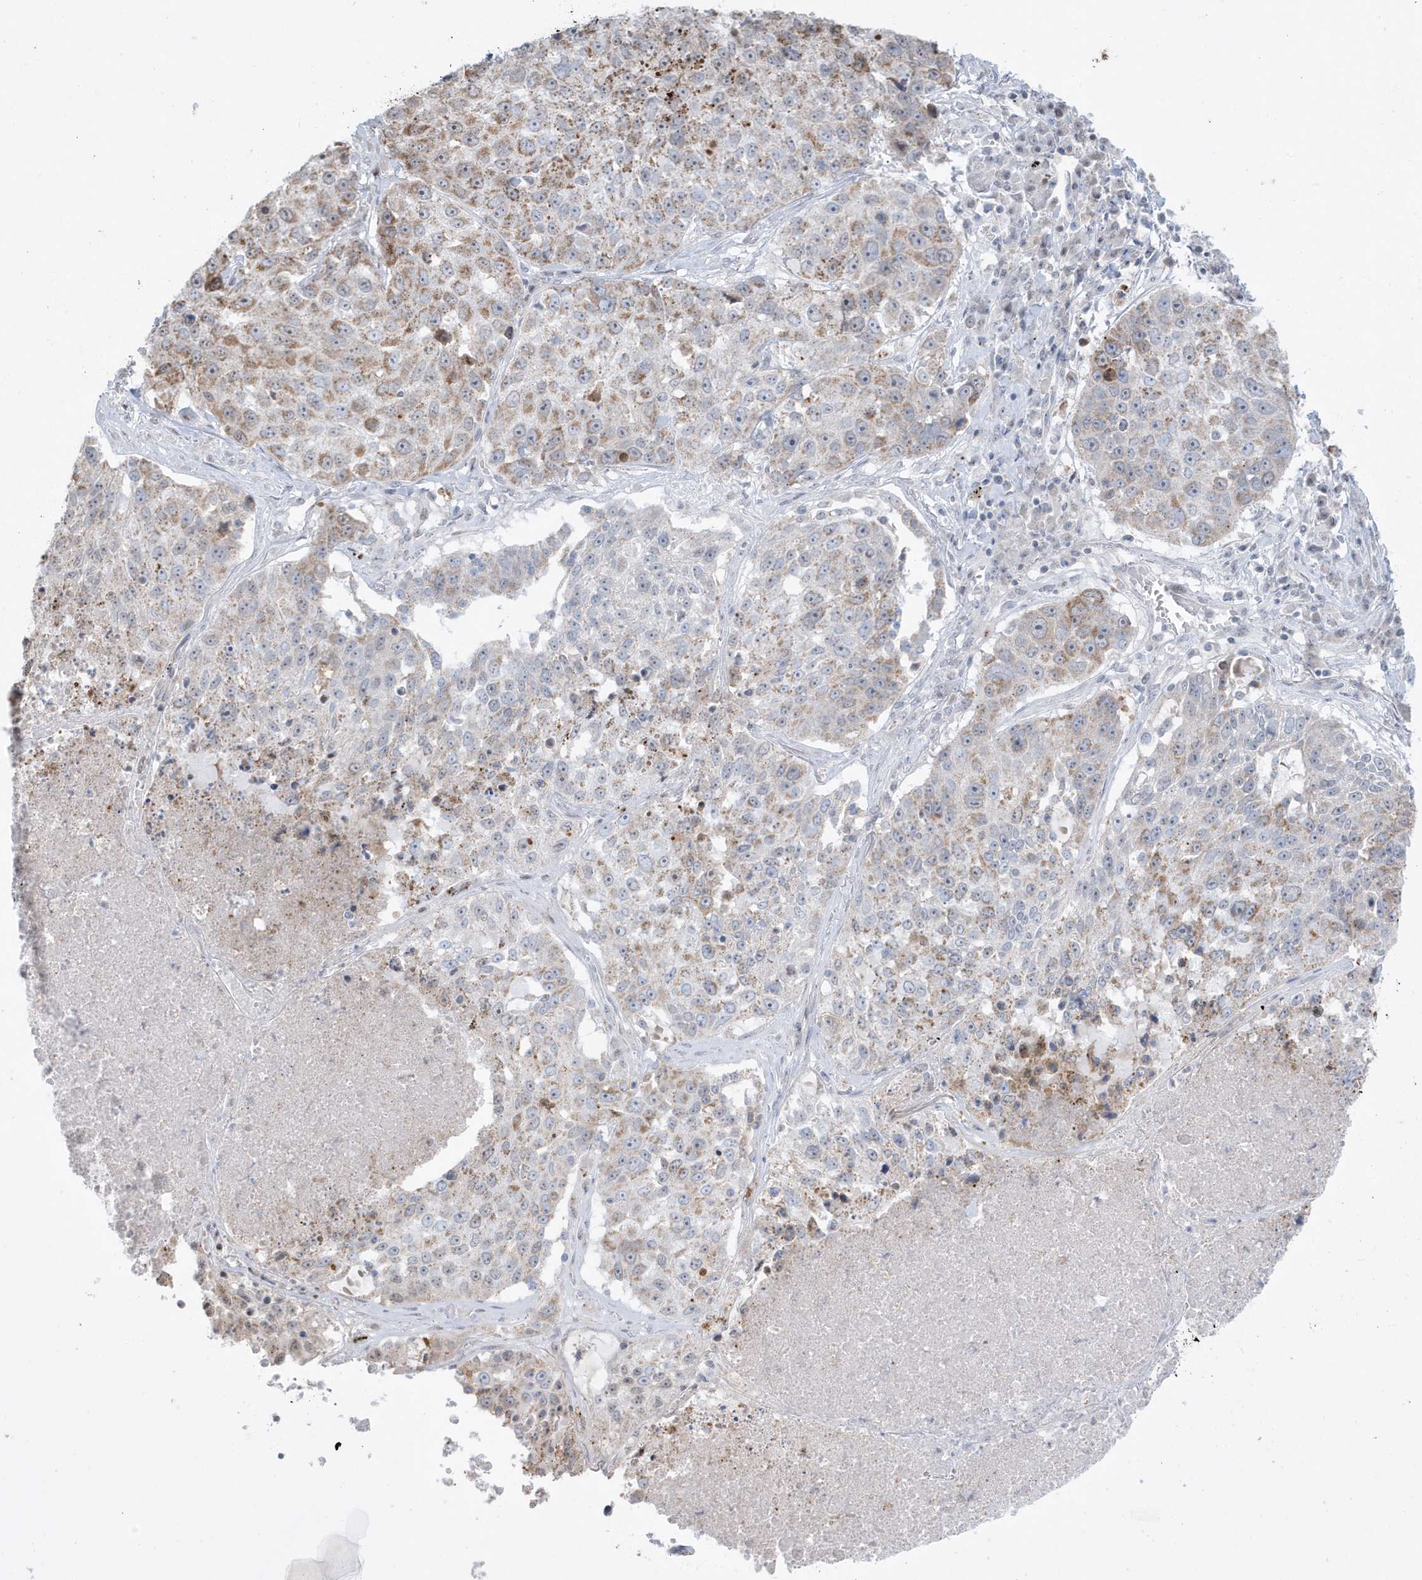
{"staining": {"intensity": "moderate", "quantity": "25%-75%", "location": "cytoplasmic/membranous"}, "tissue": "lung cancer", "cell_type": "Tumor cells", "image_type": "cancer", "snomed": [{"axis": "morphology", "description": "Squamous cell carcinoma, NOS"}, {"axis": "topography", "description": "Lung"}], "caption": "The image shows a brown stain indicating the presence of a protein in the cytoplasmic/membranous of tumor cells in lung squamous cell carcinoma. (brown staining indicates protein expression, while blue staining denotes nuclei).", "gene": "FNDC1", "patient": {"sex": "male", "age": 61}}